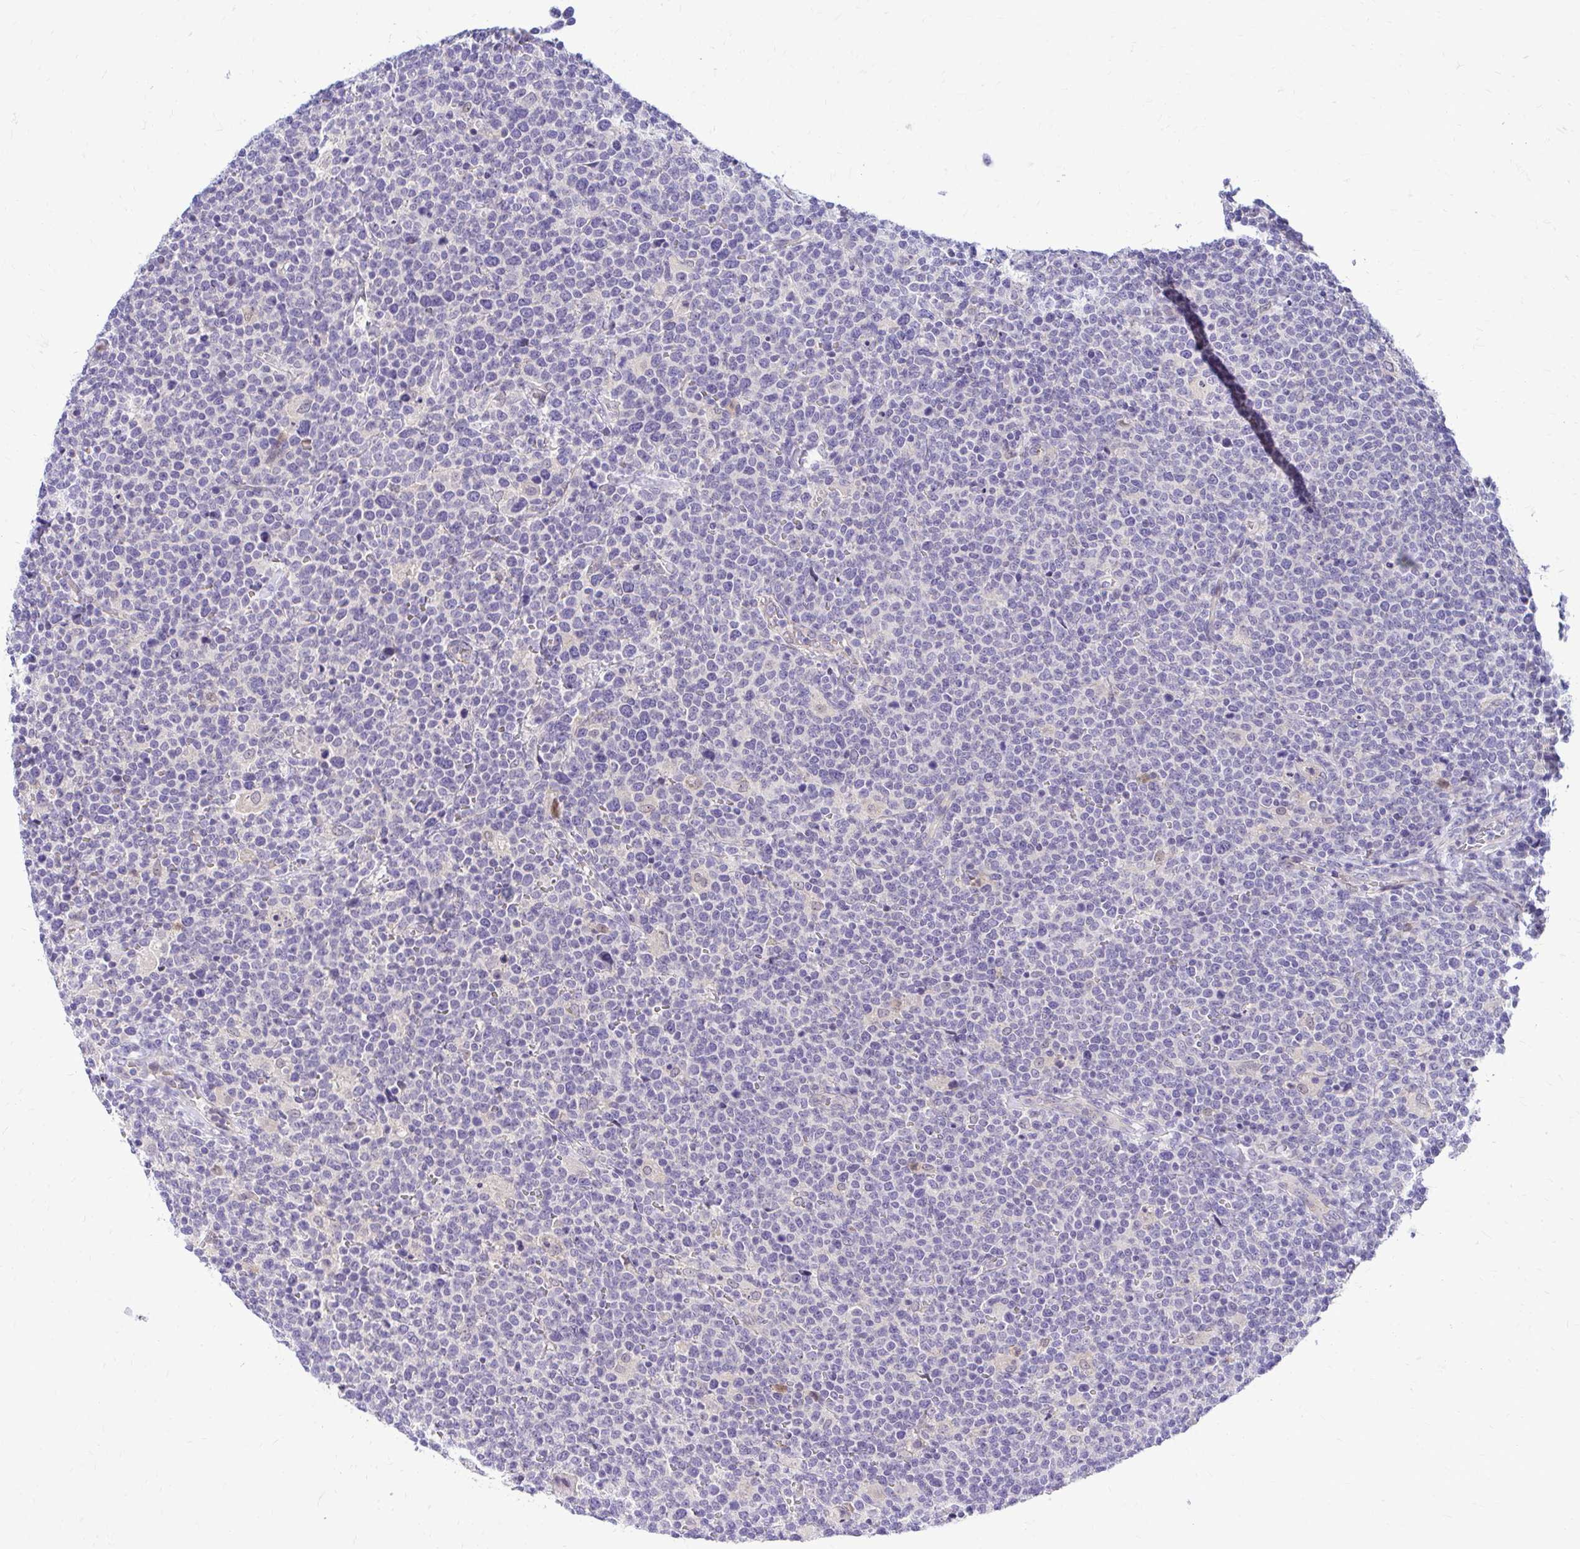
{"staining": {"intensity": "negative", "quantity": "none", "location": "none"}, "tissue": "lymphoma", "cell_type": "Tumor cells", "image_type": "cancer", "snomed": [{"axis": "morphology", "description": "Malignant lymphoma, non-Hodgkin's type, High grade"}, {"axis": "topography", "description": "Lymph node"}], "caption": "IHC photomicrograph of neoplastic tissue: human high-grade malignant lymphoma, non-Hodgkin's type stained with DAB (3,3'-diaminobenzidine) demonstrates no significant protein positivity in tumor cells.", "gene": "ZSWIM9", "patient": {"sex": "male", "age": 61}}